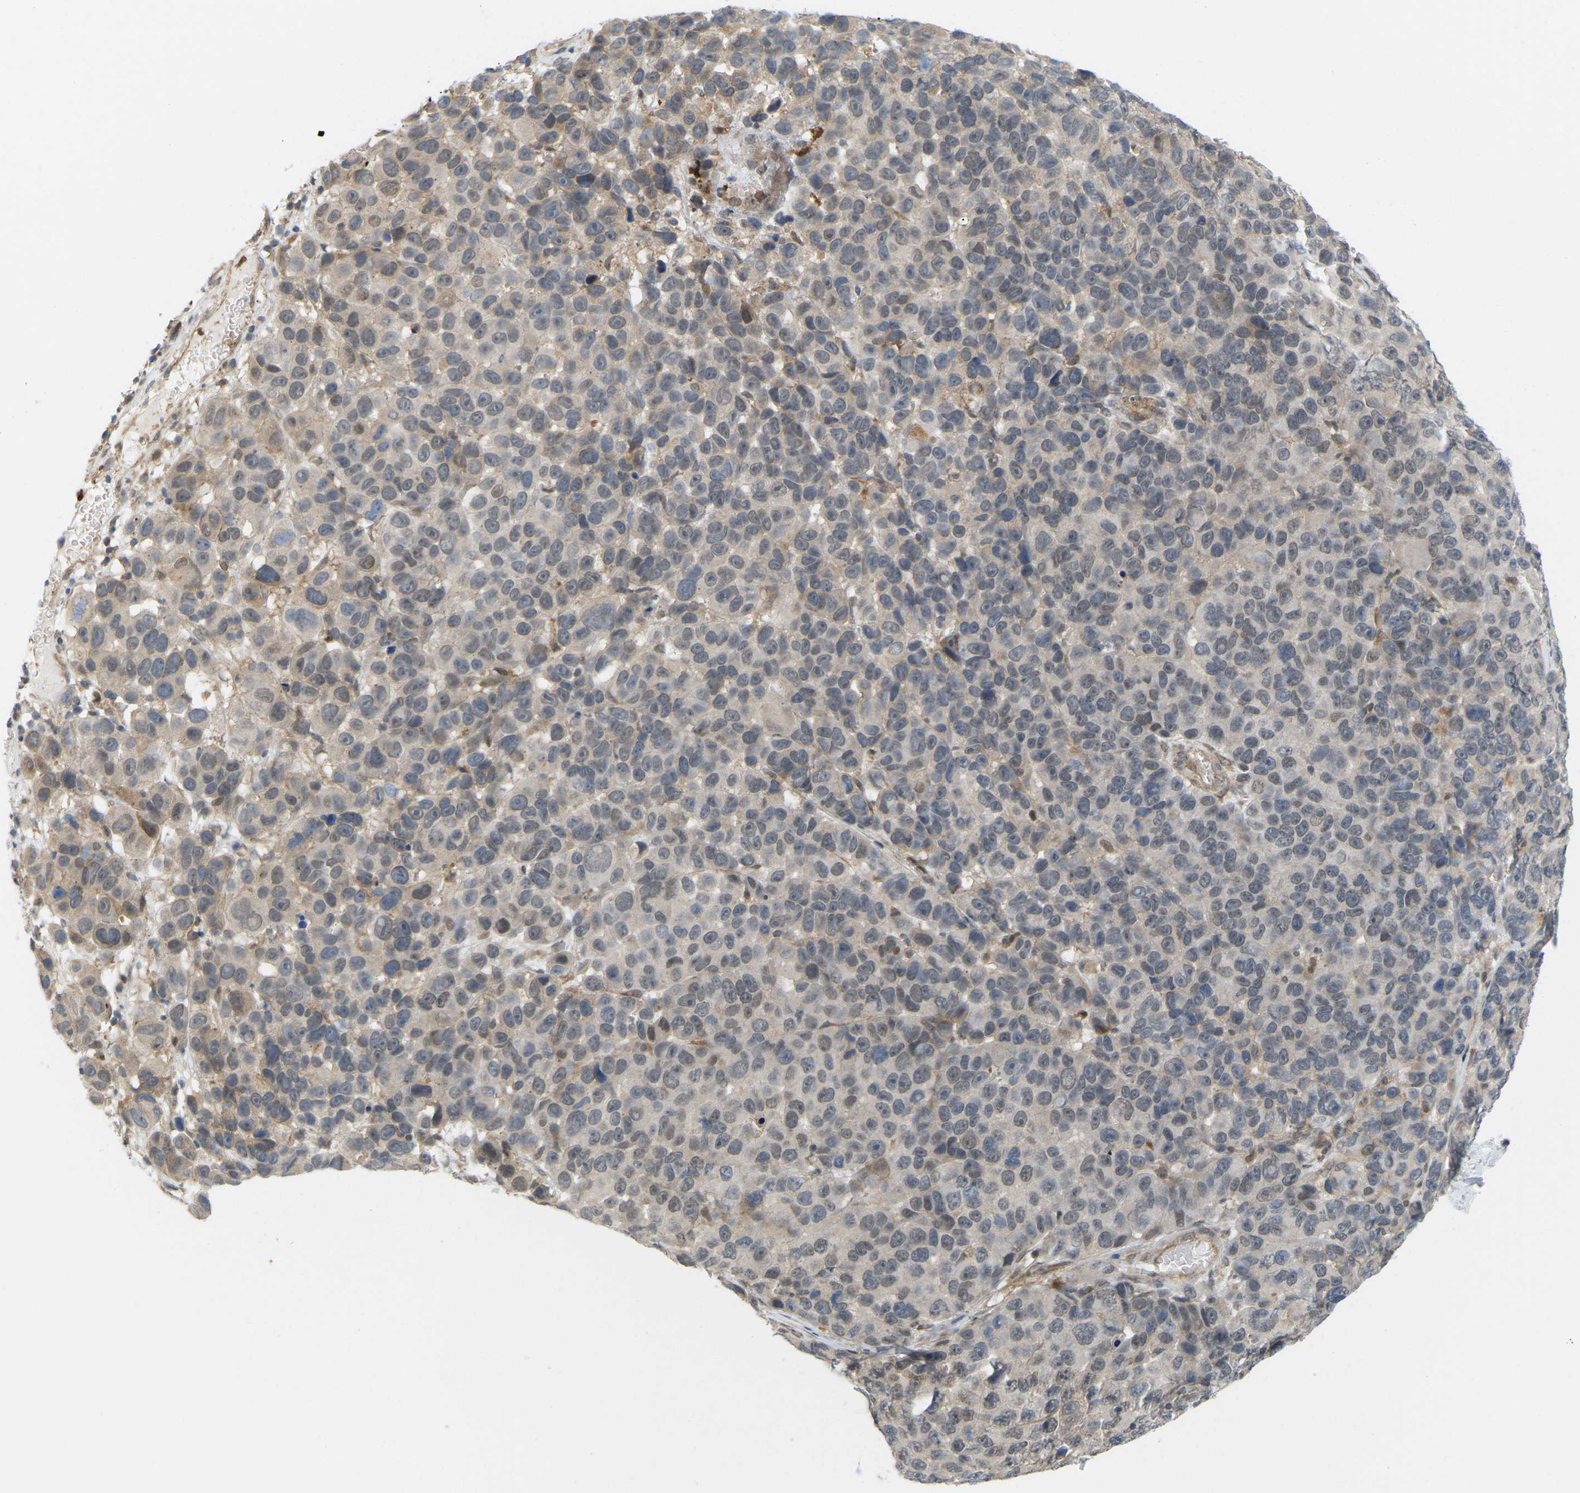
{"staining": {"intensity": "weak", "quantity": "<25%", "location": "cytoplasmic/membranous,nuclear"}, "tissue": "melanoma", "cell_type": "Tumor cells", "image_type": "cancer", "snomed": [{"axis": "morphology", "description": "Malignant melanoma, NOS"}, {"axis": "topography", "description": "Skin"}], "caption": "The micrograph displays no significant positivity in tumor cells of melanoma.", "gene": "SERPINB5", "patient": {"sex": "male", "age": 53}}